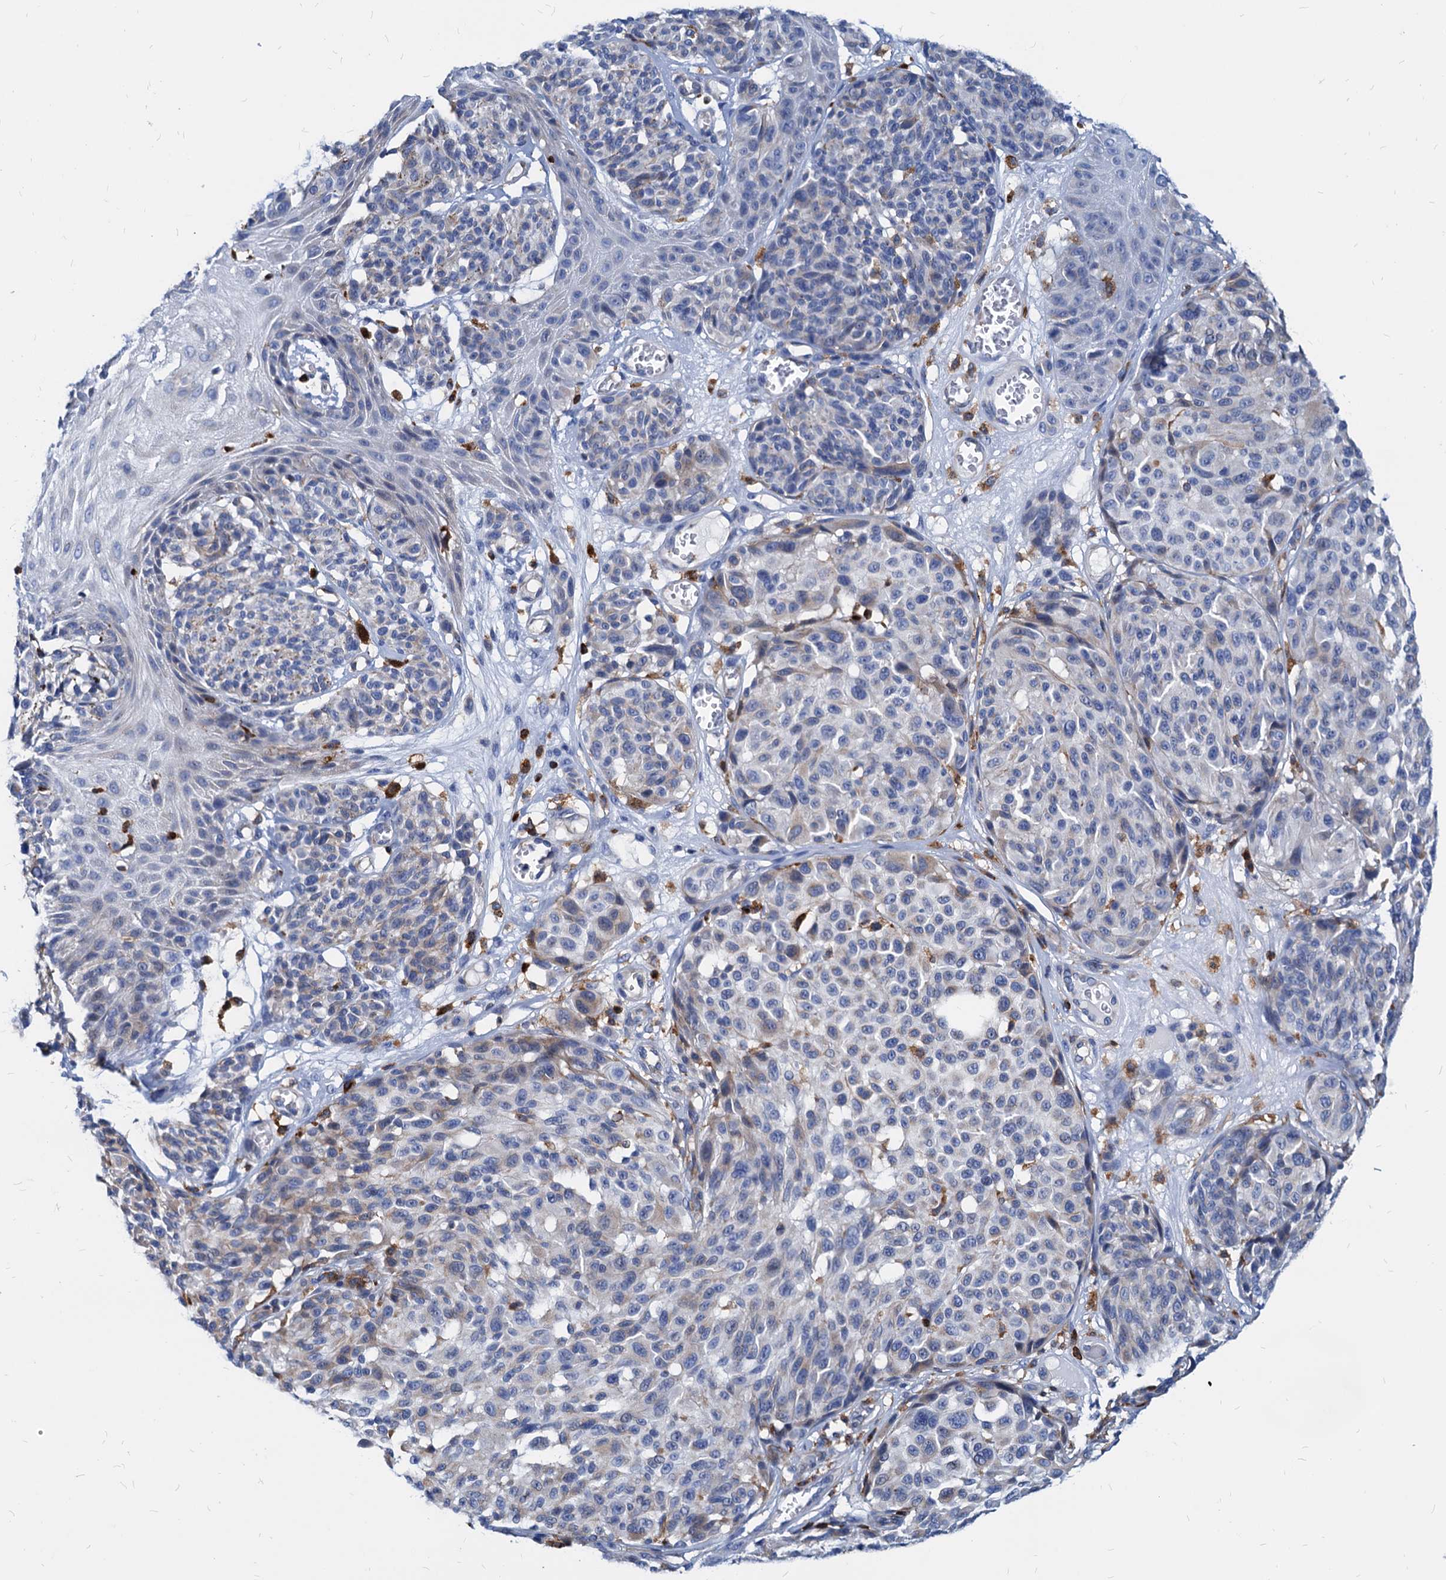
{"staining": {"intensity": "weak", "quantity": "<25%", "location": "cytoplasmic/membranous"}, "tissue": "melanoma", "cell_type": "Tumor cells", "image_type": "cancer", "snomed": [{"axis": "morphology", "description": "Malignant melanoma, NOS"}, {"axis": "topography", "description": "Skin"}], "caption": "Melanoma was stained to show a protein in brown. There is no significant expression in tumor cells.", "gene": "LCP2", "patient": {"sex": "male", "age": 83}}